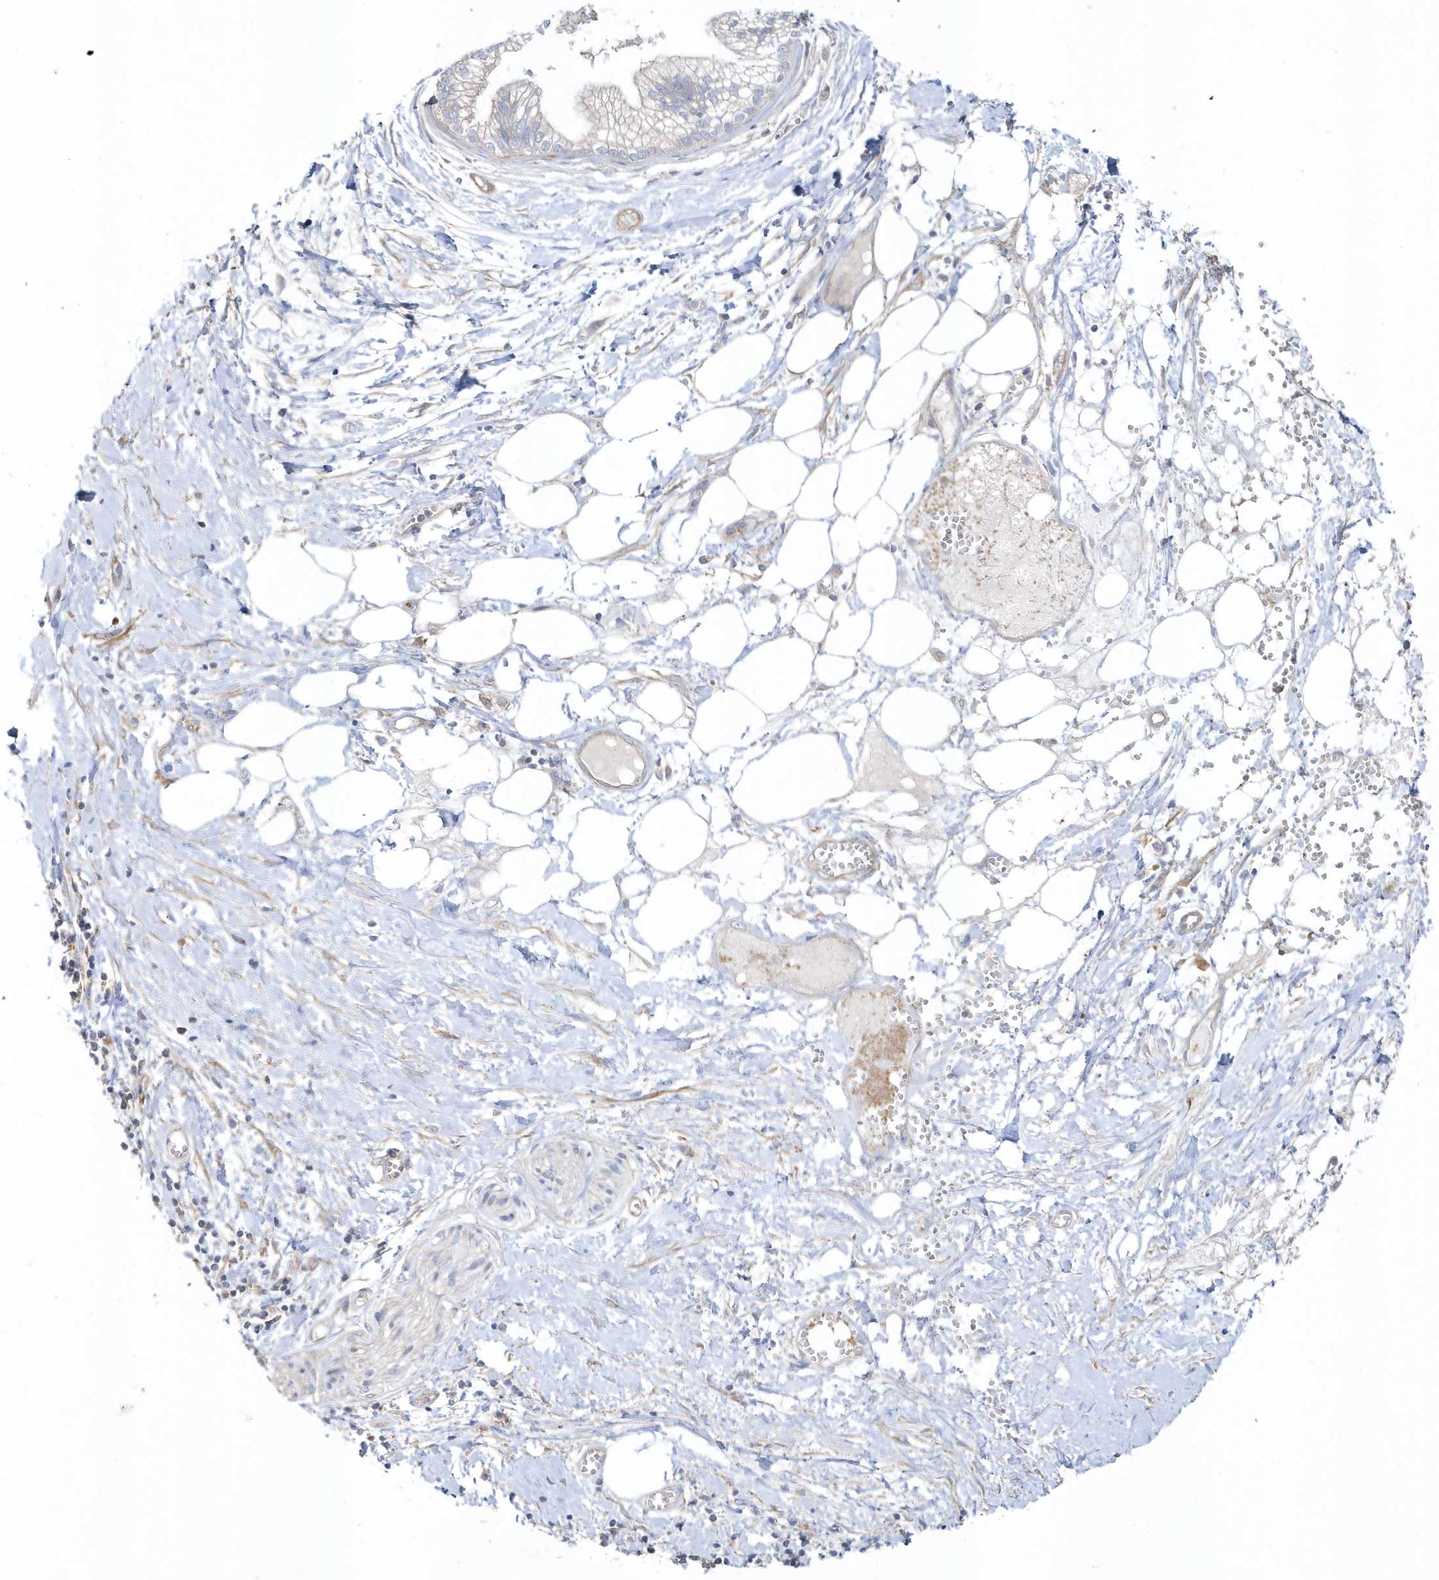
{"staining": {"intensity": "negative", "quantity": "none", "location": "none"}, "tissue": "pancreatic cancer", "cell_type": "Tumor cells", "image_type": "cancer", "snomed": [{"axis": "morphology", "description": "Adenocarcinoma, NOS"}, {"axis": "topography", "description": "Pancreas"}], "caption": "This is an immunohistochemistry (IHC) micrograph of human adenocarcinoma (pancreatic). There is no staining in tumor cells.", "gene": "LEXM", "patient": {"sex": "male", "age": 68}}